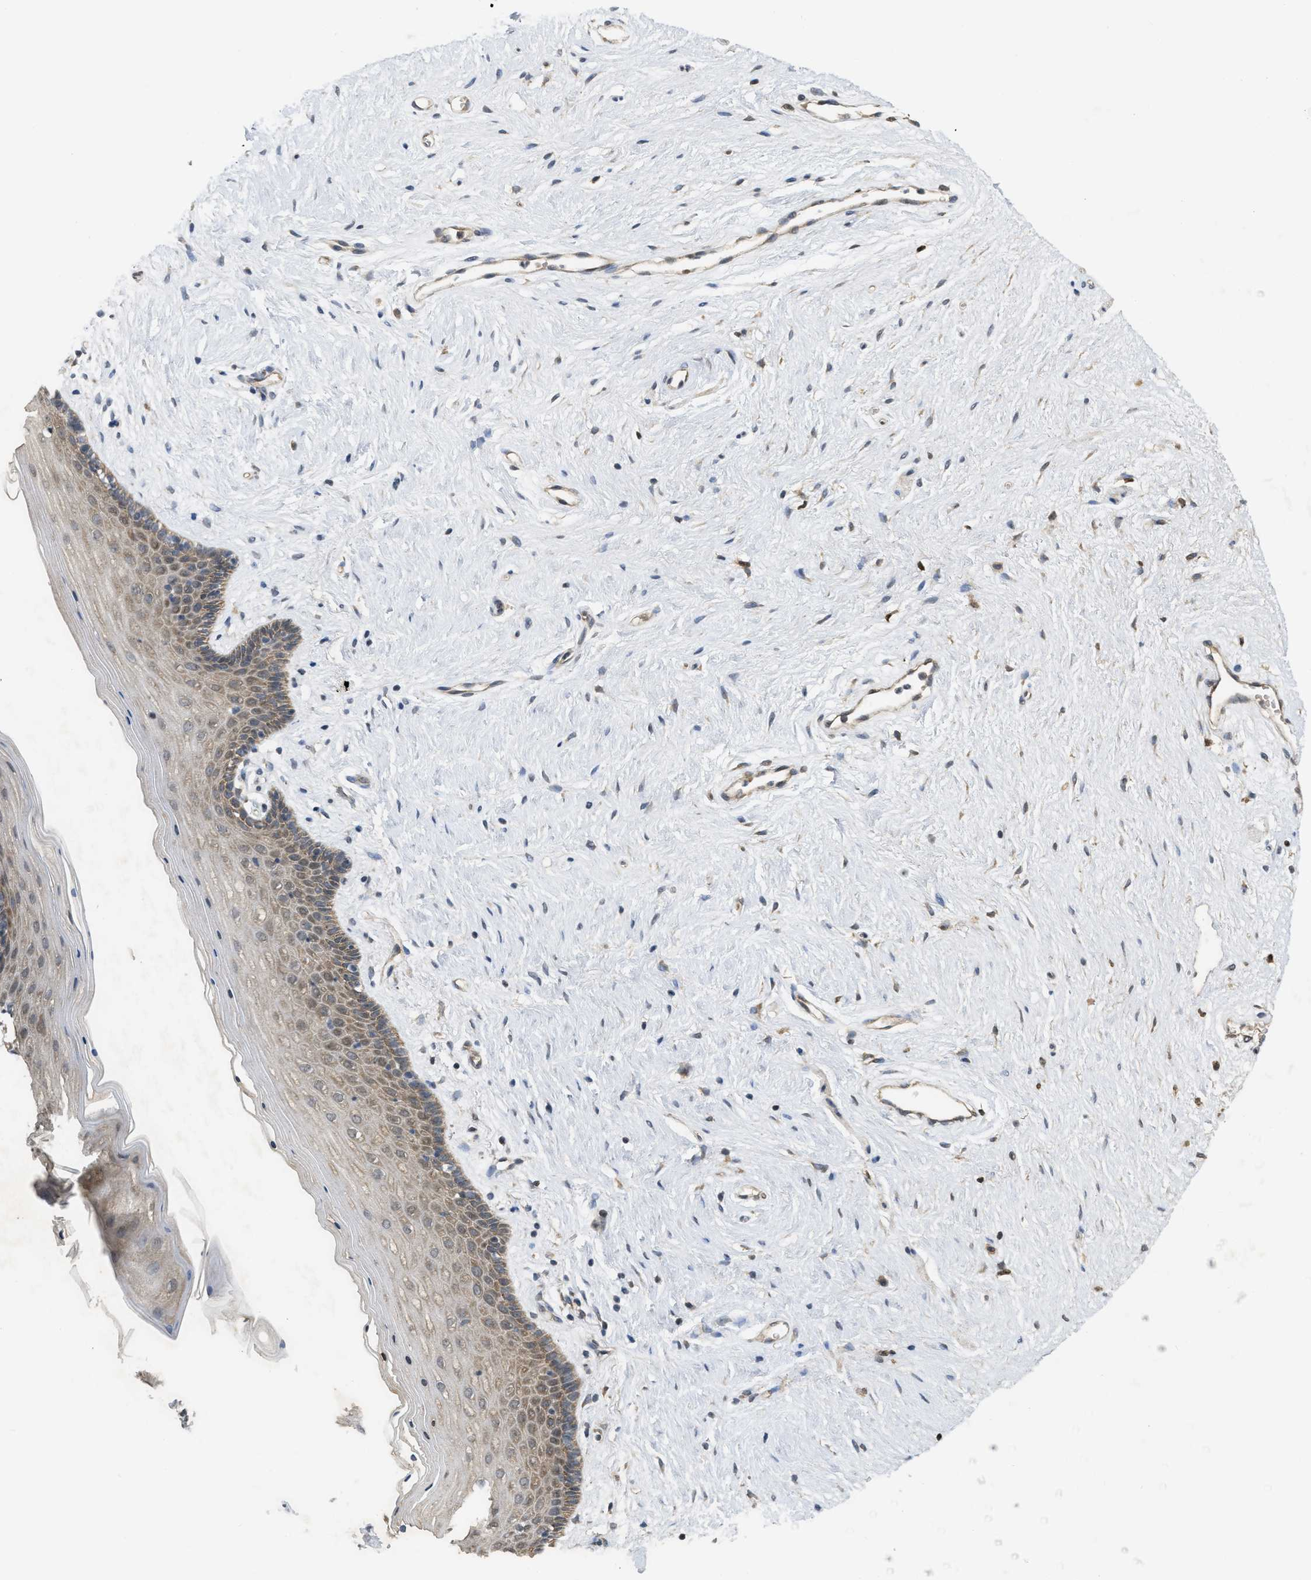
{"staining": {"intensity": "moderate", "quantity": "25%-75%", "location": "cytoplasmic/membranous"}, "tissue": "vagina", "cell_type": "Squamous epithelial cells", "image_type": "normal", "snomed": [{"axis": "morphology", "description": "Normal tissue, NOS"}, {"axis": "topography", "description": "Vagina"}], "caption": "The immunohistochemical stain labels moderate cytoplasmic/membranous expression in squamous epithelial cells of normal vagina. The protein is shown in brown color, while the nuclei are stained blue.", "gene": "PRKD1", "patient": {"sex": "female", "age": 44}}